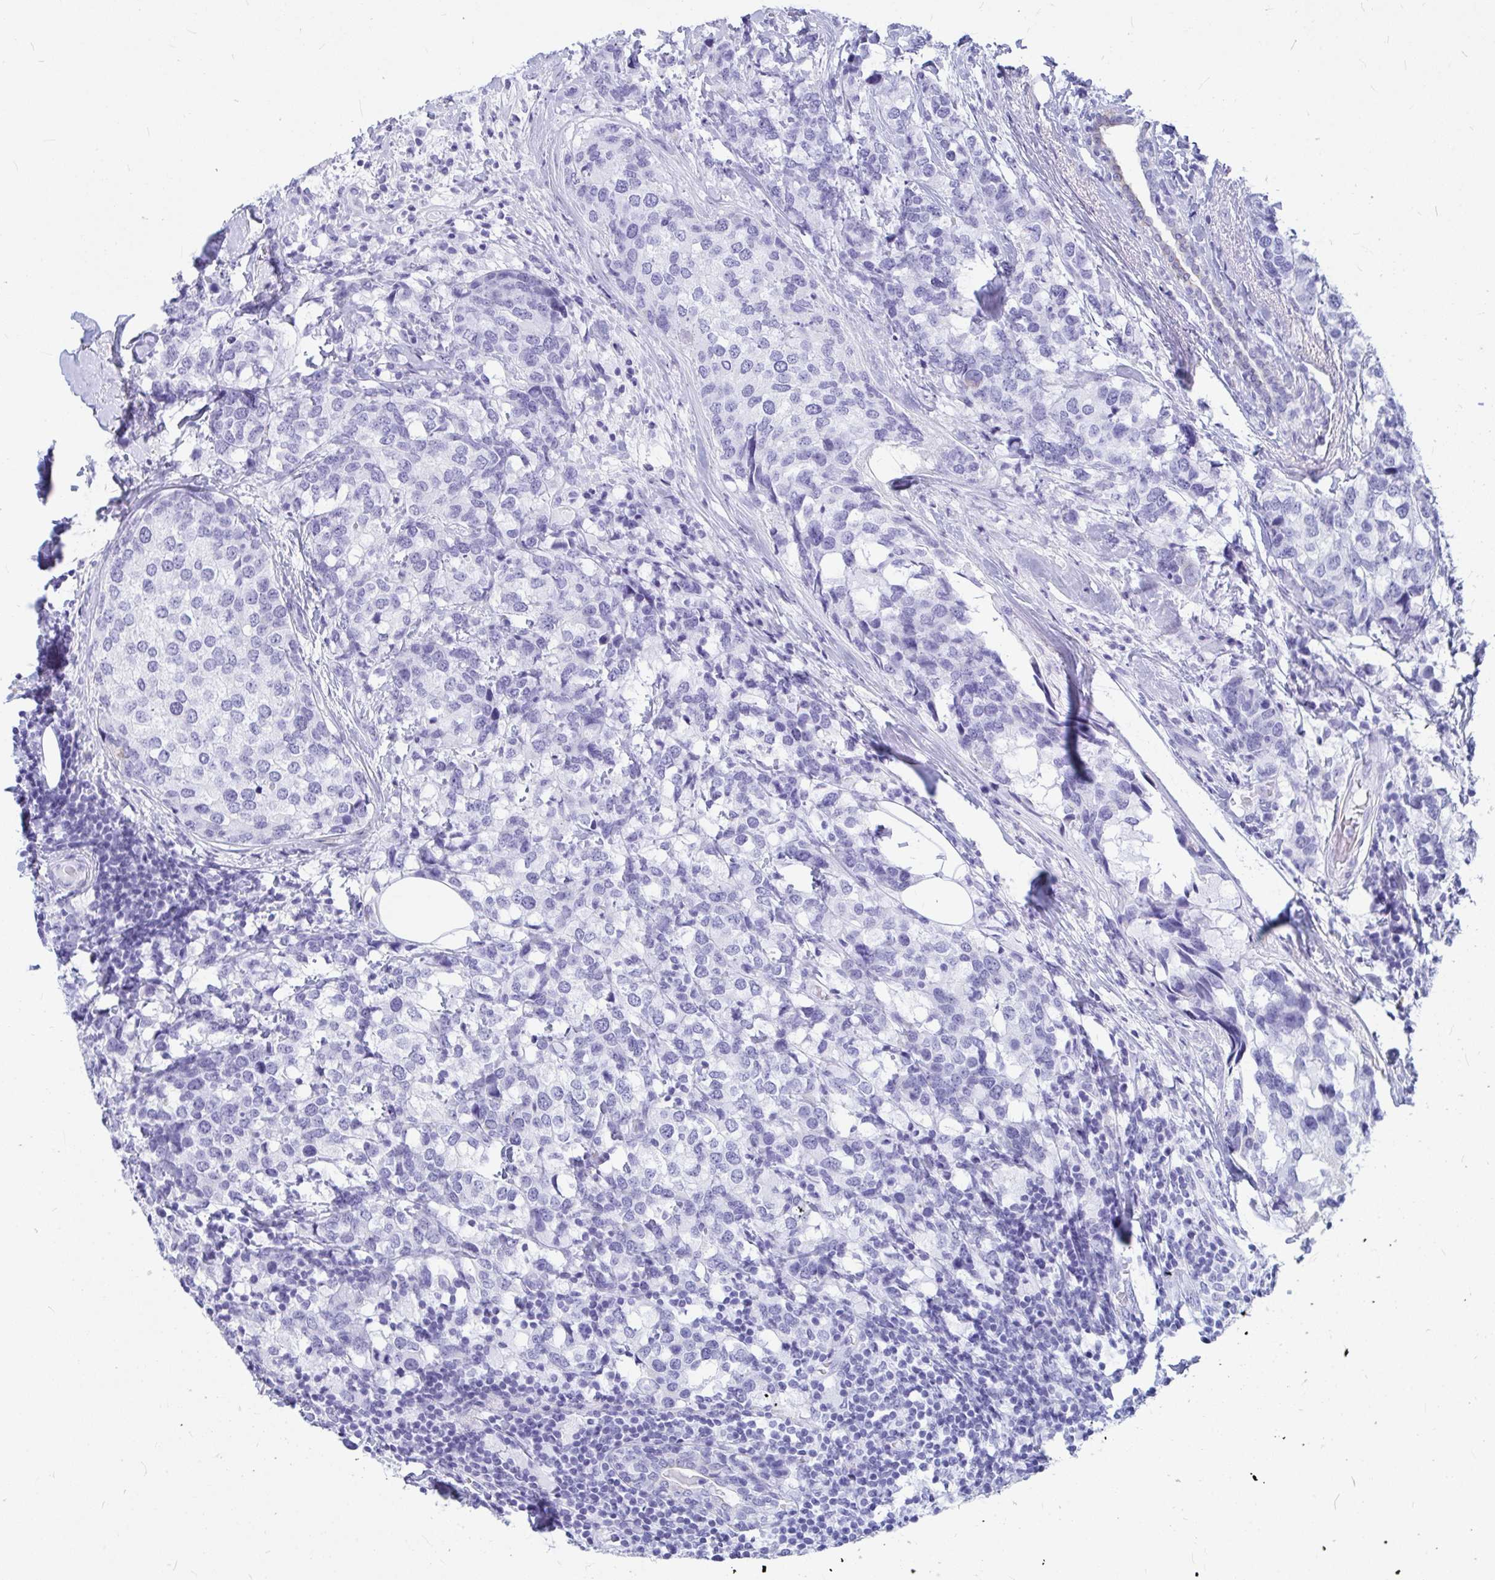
{"staining": {"intensity": "negative", "quantity": "none", "location": "none"}, "tissue": "breast cancer", "cell_type": "Tumor cells", "image_type": "cancer", "snomed": [{"axis": "morphology", "description": "Lobular carcinoma"}, {"axis": "topography", "description": "Breast"}], "caption": "Tumor cells show no significant protein positivity in breast lobular carcinoma.", "gene": "OR5J2", "patient": {"sex": "female", "age": 59}}